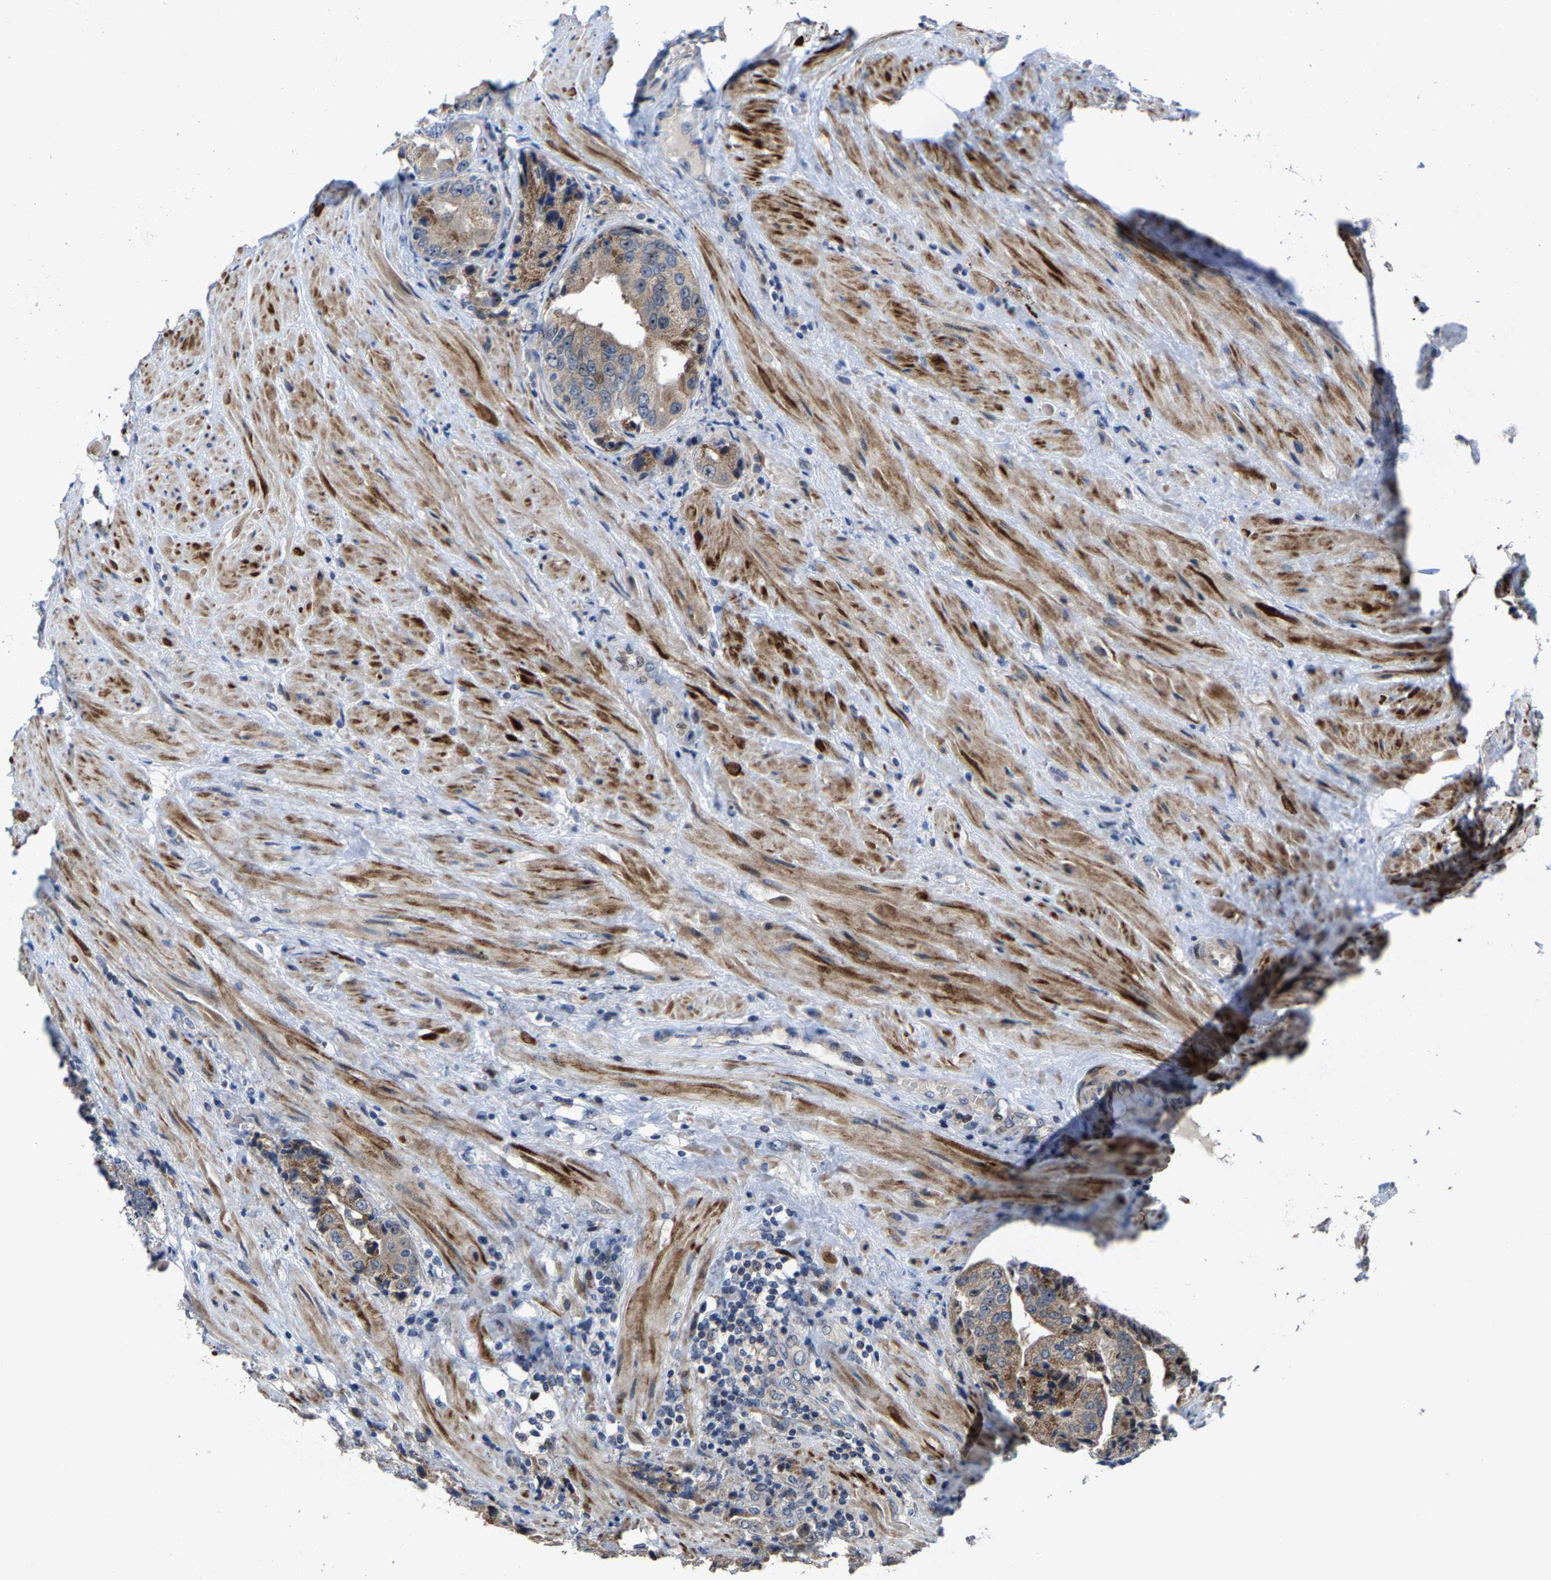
{"staining": {"intensity": "weak", "quantity": "<25%", "location": "cytoplasmic/membranous"}, "tissue": "prostate cancer", "cell_type": "Tumor cells", "image_type": "cancer", "snomed": [{"axis": "morphology", "description": "Adenocarcinoma, High grade"}, {"axis": "topography", "description": "Prostate"}], "caption": "Immunohistochemistry (IHC) image of neoplastic tissue: adenocarcinoma (high-grade) (prostate) stained with DAB demonstrates no significant protein expression in tumor cells.", "gene": "HAUS6", "patient": {"sex": "male", "age": 61}}